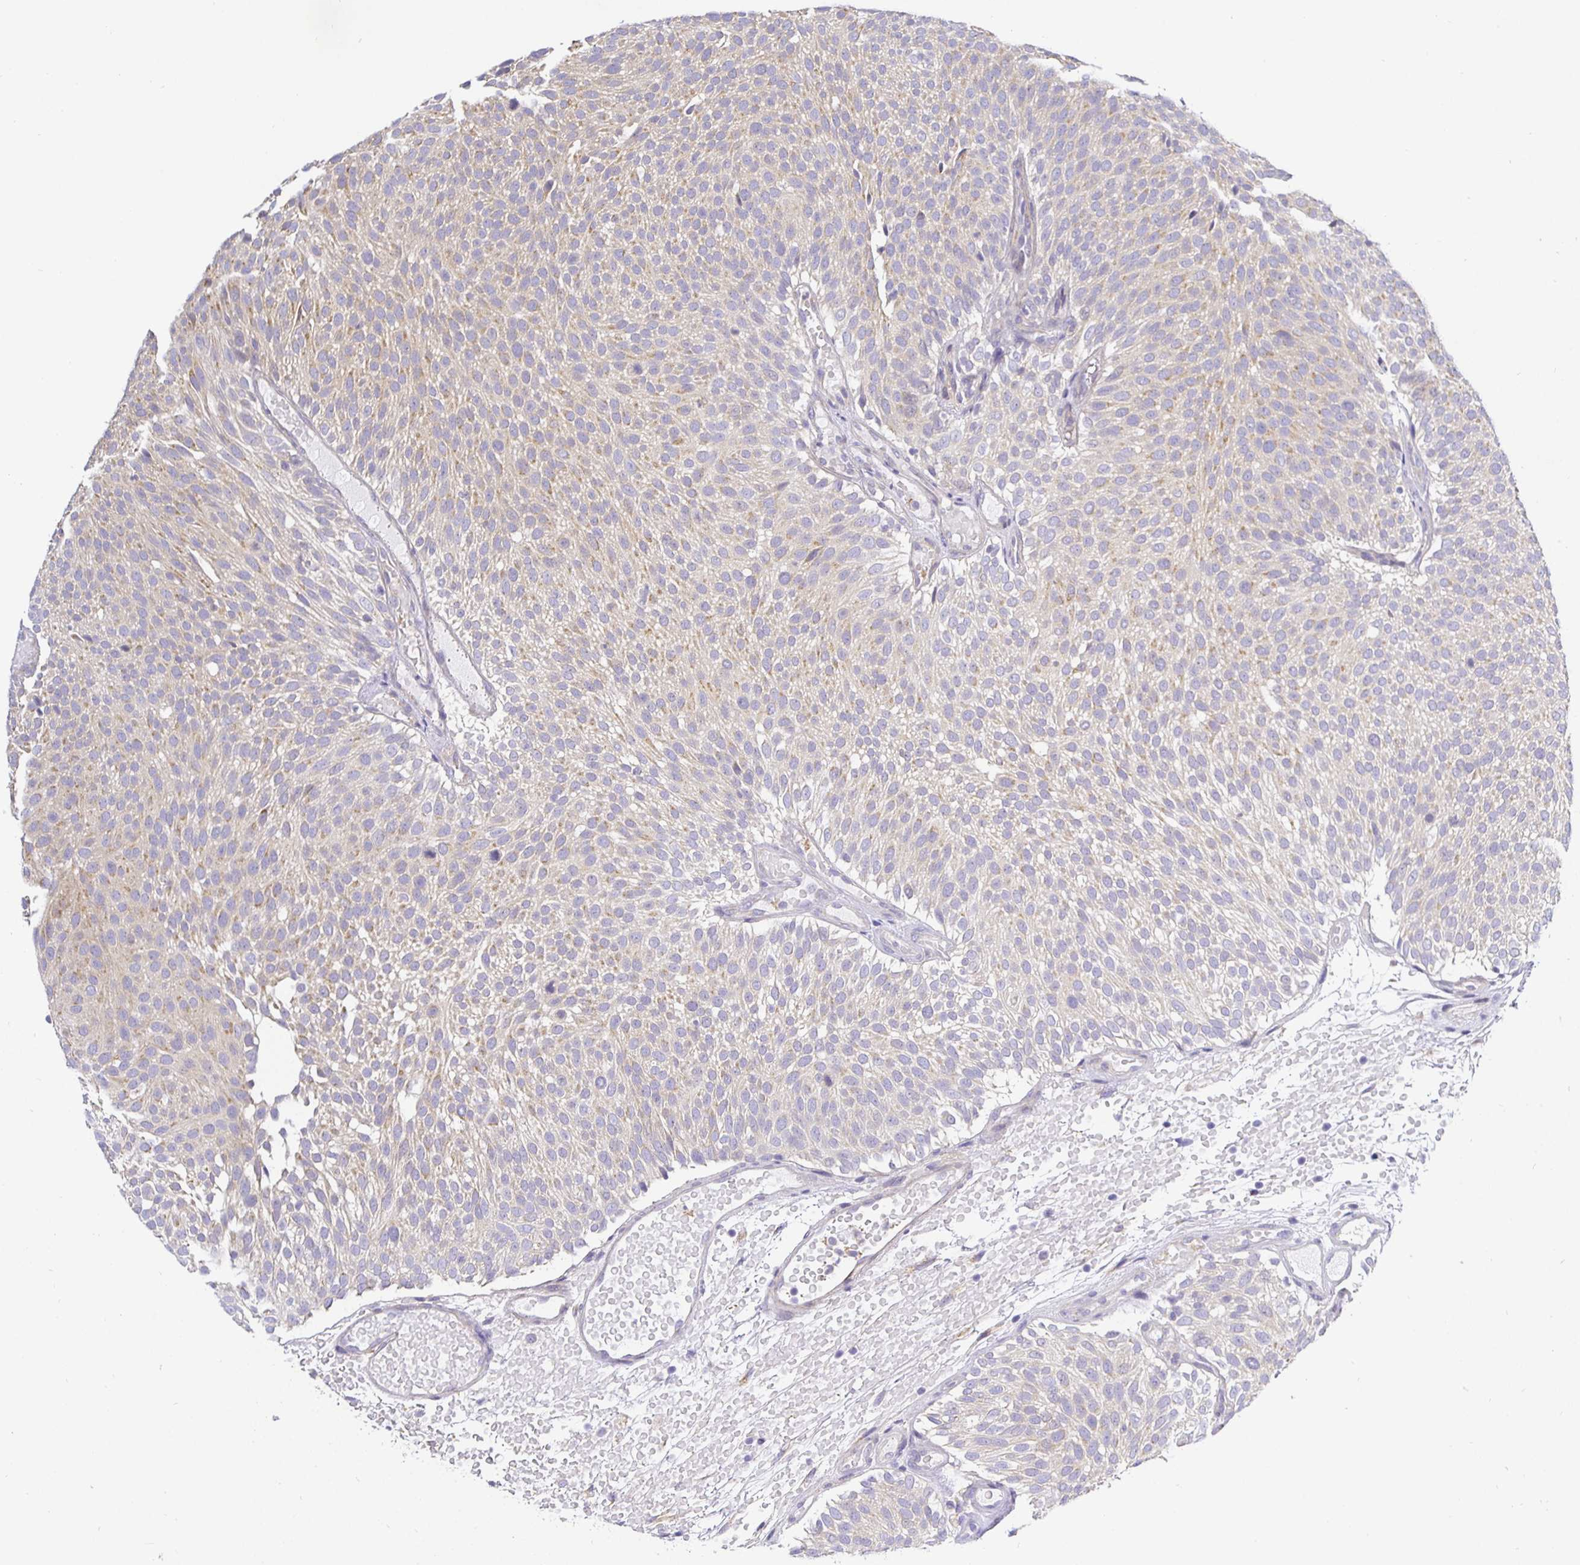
{"staining": {"intensity": "weak", "quantity": "25%-75%", "location": "cytoplasmic/membranous"}, "tissue": "urothelial cancer", "cell_type": "Tumor cells", "image_type": "cancer", "snomed": [{"axis": "morphology", "description": "Urothelial carcinoma, Low grade"}, {"axis": "topography", "description": "Urinary bladder"}], "caption": "A brown stain shows weak cytoplasmic/membranous staining of a protein in urothelial cancer tumor cells.", "gene": "OPALIN", "patient": {"sex": "male", "age": 78}}